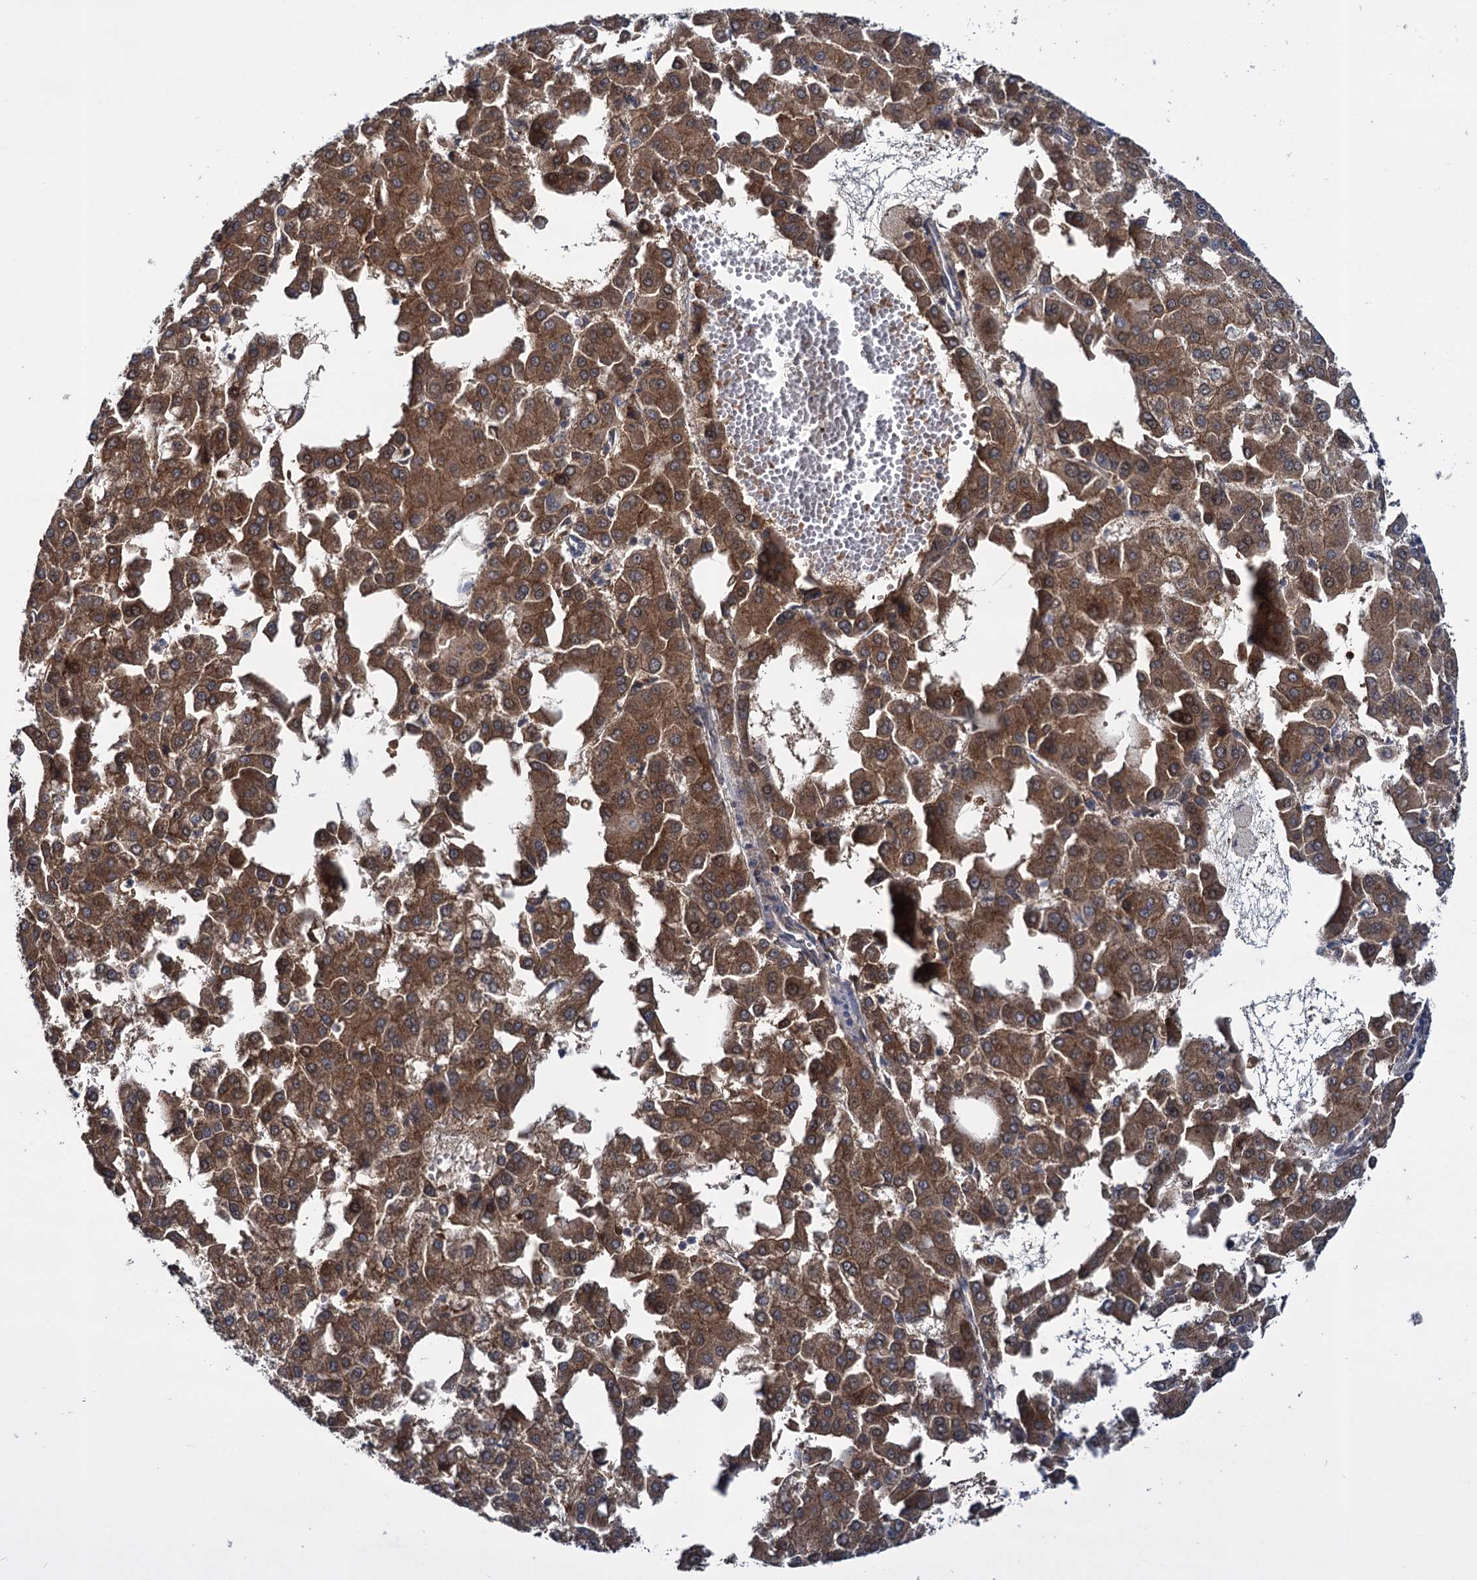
{"staining": {"intensity": "moderate", "quantity": ">75%", "location": "cytoplasmic/membranous"}, "tissue": "liver cancer", "cell_type": "Tumor cells", "image_type": "cancer", "snomed": [{"axis": "morphology", "description": "Carcinoma, Hepatocellular, NOS"}, {"axis": "topography", "description": "Liver"}], "caption": "Liver cancer stained with IHC exhibits moderate cytoplasmic/membranous expression in approximately >75% of tumor cells.", "gene": "GLO1", "patient": {"sex": "male", "age": 47}}